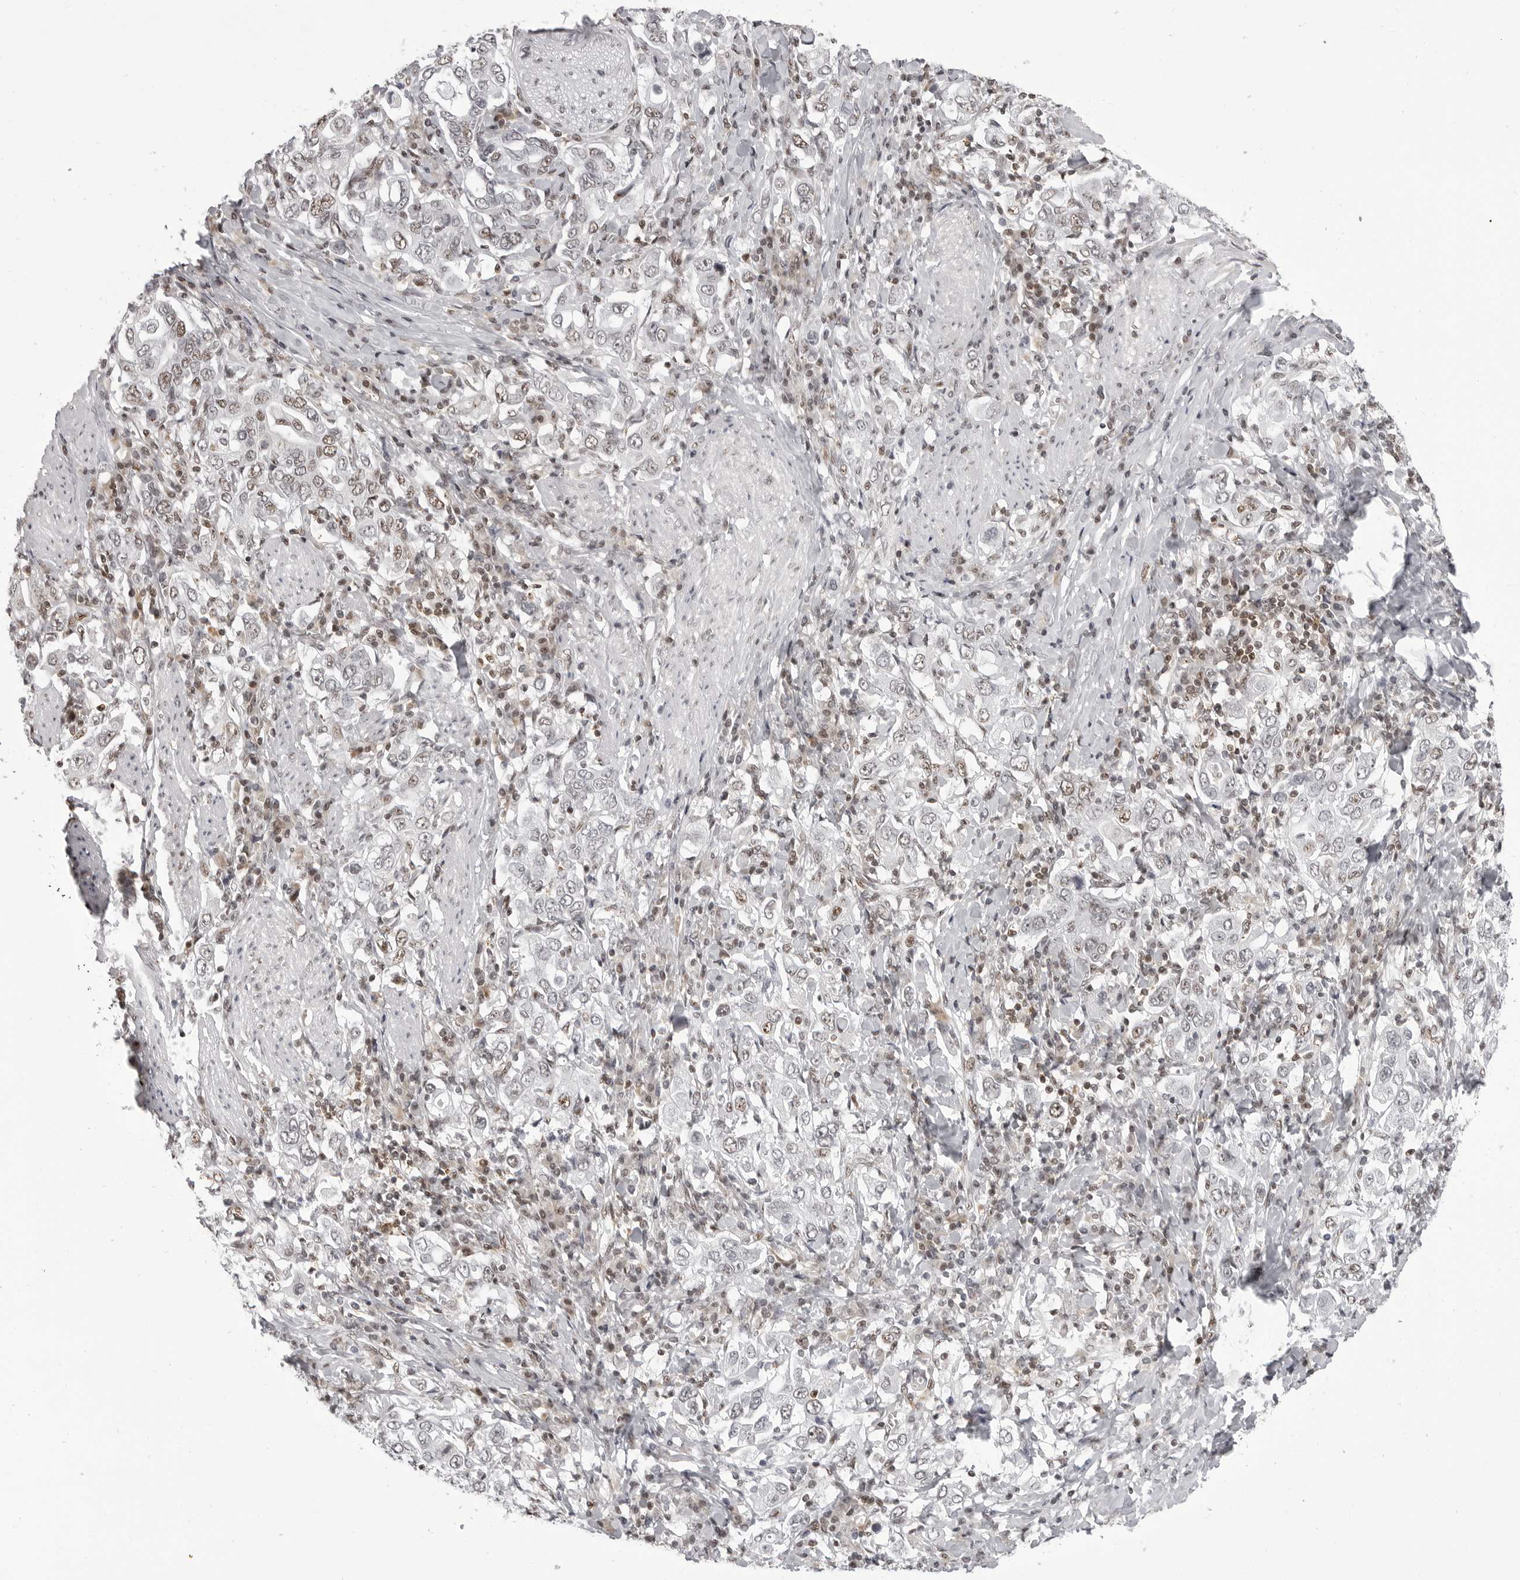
{"staining": {"intensity": "weak", "quantity": "<25%", "location": "nuclear"}, "tissue": "stomach cancer", "cell_type": "Tumor cells", "image_type": "cancer", "snomed": [{"axis": "morphology", "description": "Adenocarcinoma, NOS"}, {"axis": "topography", "description": "Stomach, upper"}], "caption": "DAB (3,3'-diaminobenzidine) immunohistochemical staining of adenocarcinoma (stomach) shows no significant staining in tumor cells. (Immunohistochemistry, brightfield microscopy, high magnification).", "gene": "WRAP53", "patient": {"sex": "male", "age": 62}}